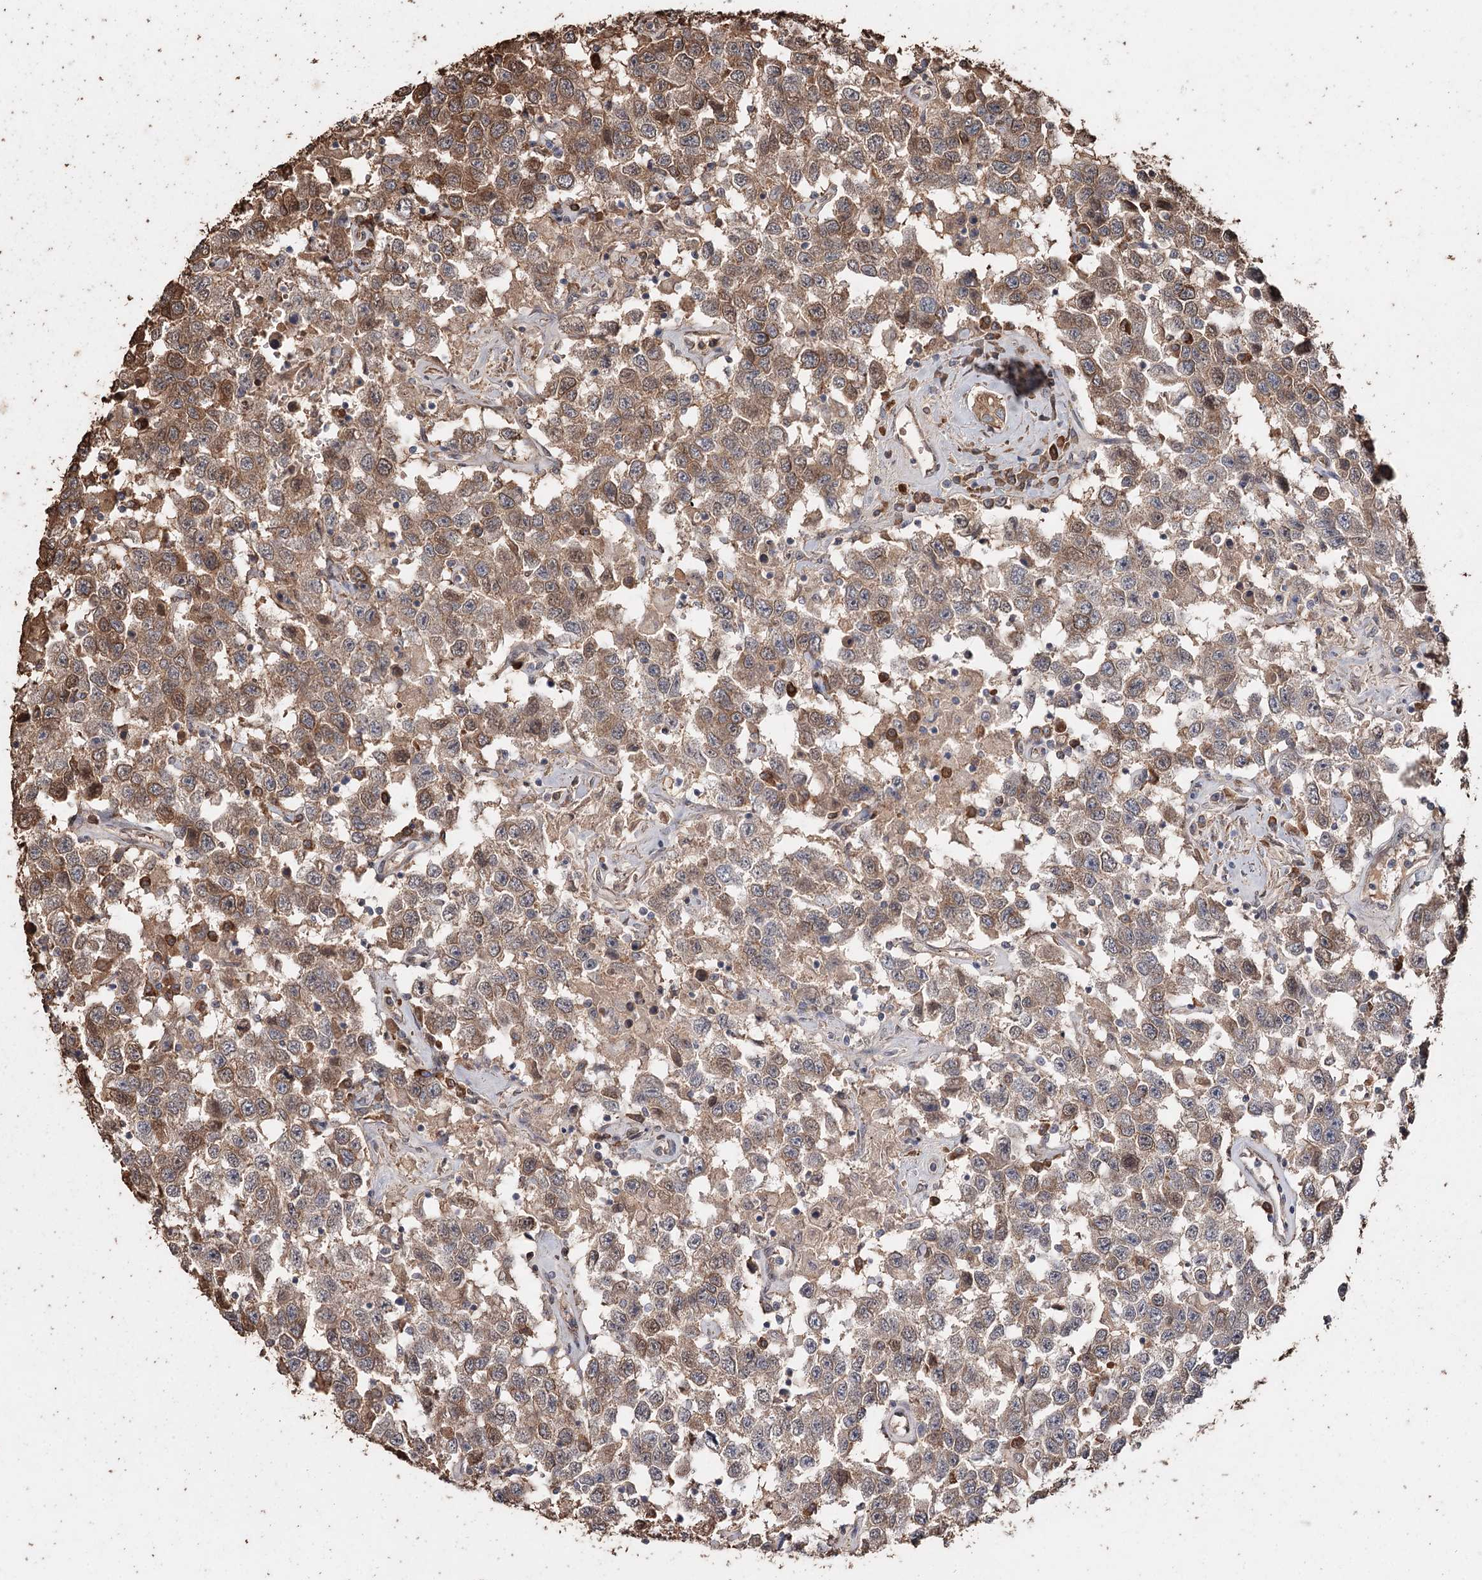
{"staining": {"intensity": "moderate", "quantity": ">75%", "location": "cytoplasmic/membranous"}, "tissue": "testis cancer", "cell_type": "Tumor cells", "image_type": "cancer", "snomed": [{"axis": "morphology", "description": "Seminoma, NOS"}, {"axis": "topography", "description": "Testis"}], "caption": "Testis cancer (seminoma) tissue shows moderate cytoplasmic/membranous positivity in approximately >75% of tumor cells", "gene": "SYVN1", "patient": {"sex": "male", "age": 41}}